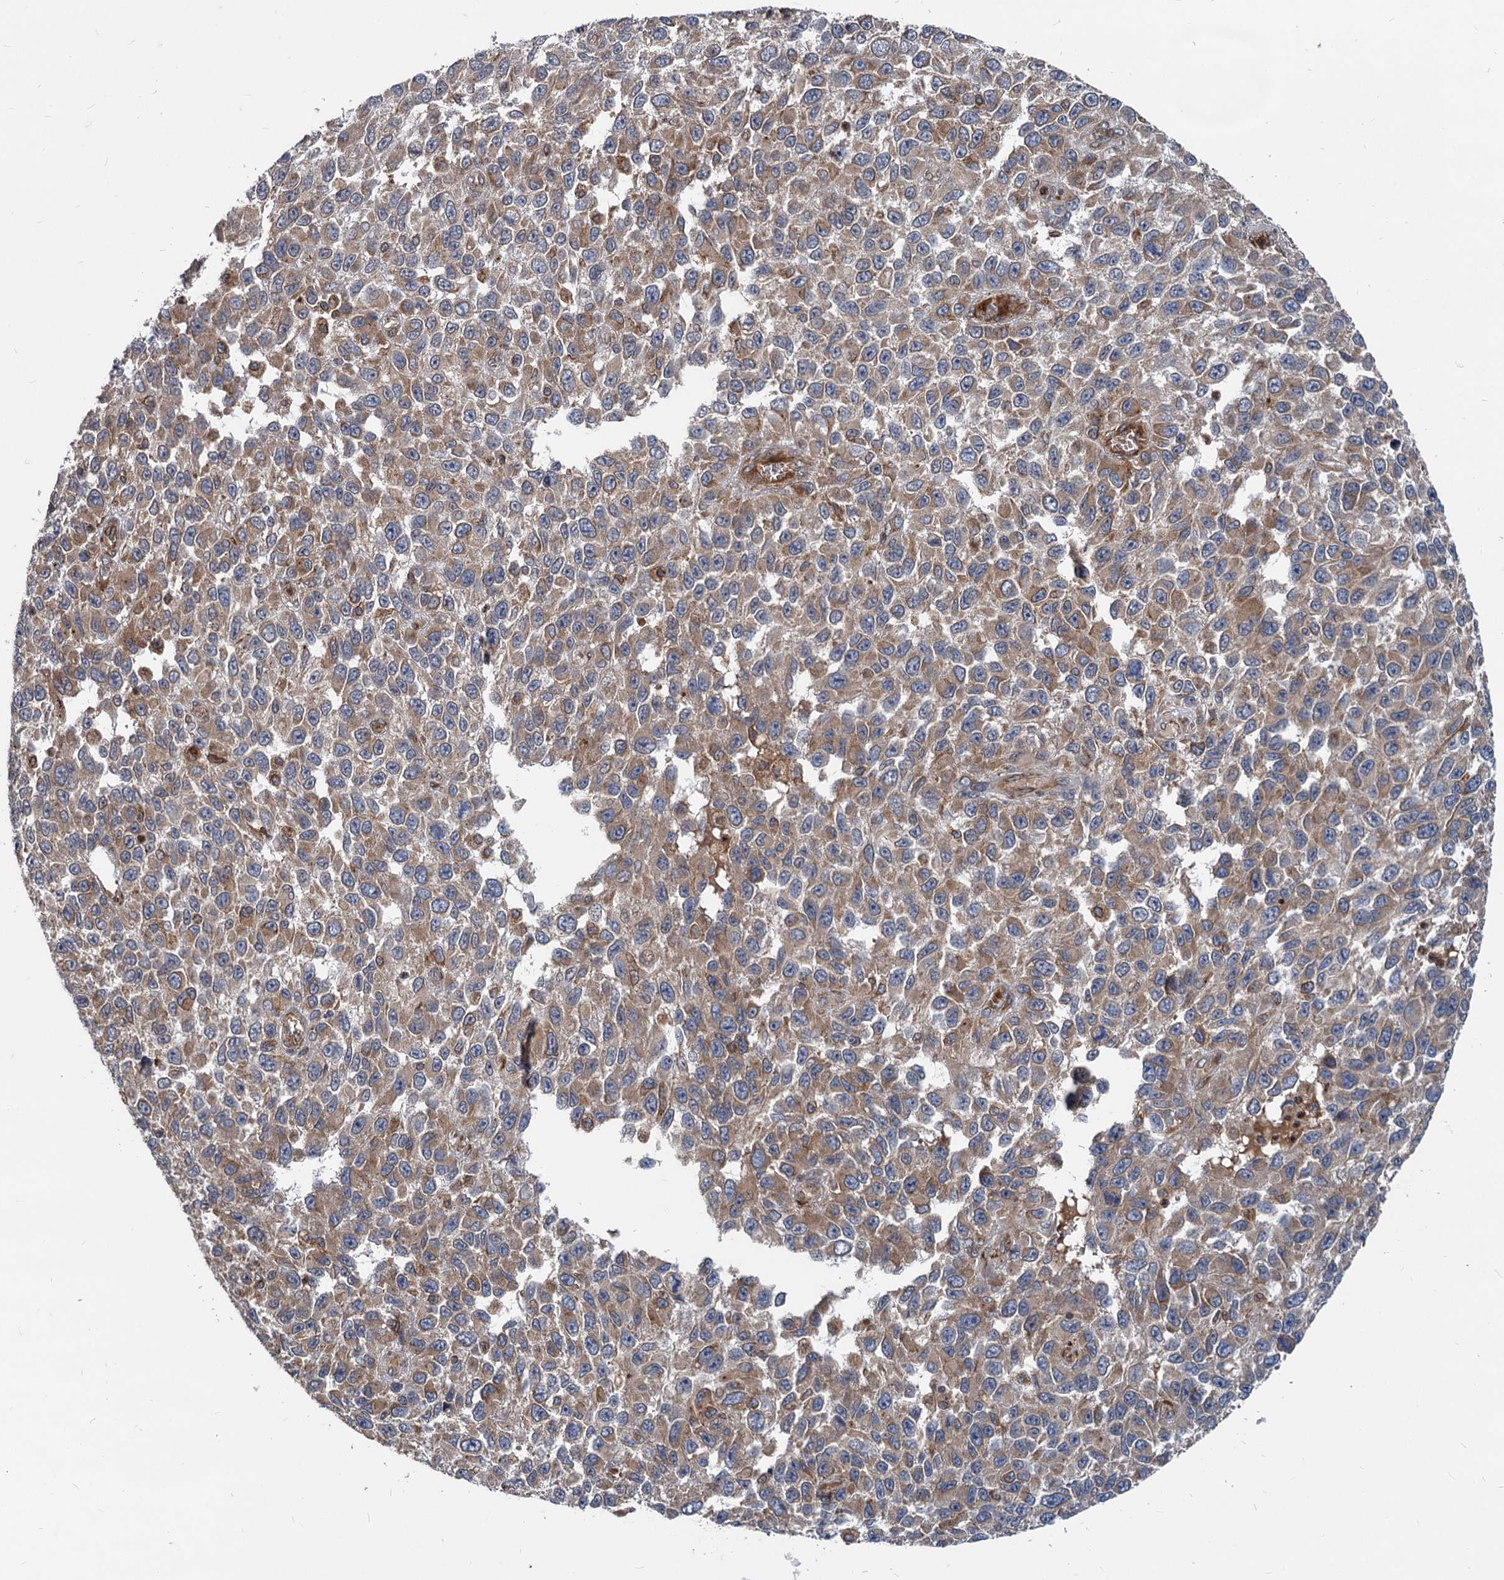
{"staining": {"intensity": "moderate", "quantity": ">75%", "location": "cytoplasmic/membranous"}, "tissue": "melanoma", "cell_type": "Tumor cells", "image_type": "cancer", "snomed": [{"axis": "morphology", "description": "Normal tissue, NOS"}, {"axis": "morphology", "description": "Malignant melanoma, NOS"}, {"axis": "topography", "description": "Skin"}], "caption": "An image showing moderate cytoplasmic/membranous staining in about >75% of tumor cells in melanoma, as visualized by brown immunohistochemical staining.", "gene": "STIM1", "patient": {"sex": "female", "age": 96}}